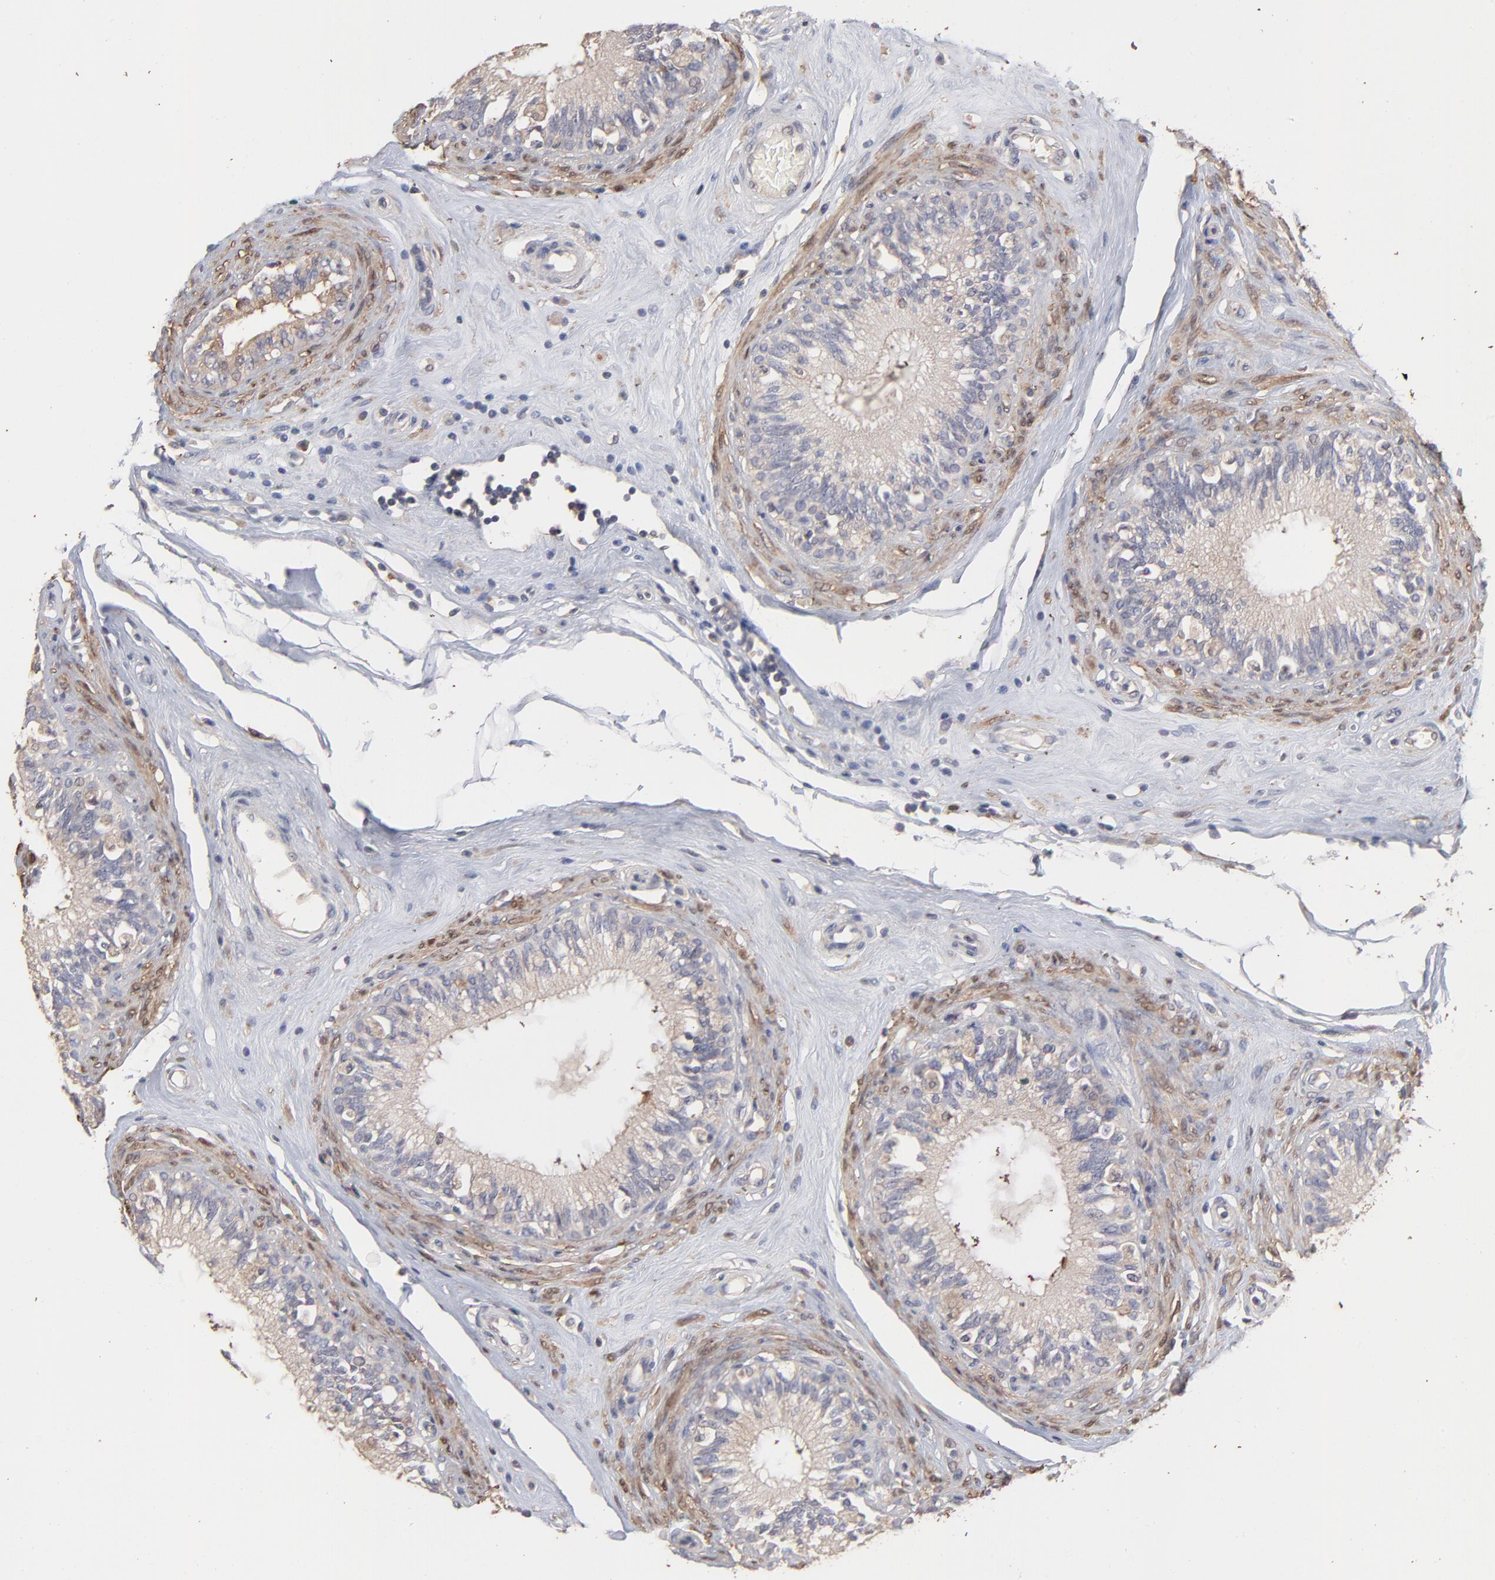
{"staining": {"intensity": "moderate", "quantity": ">75%", "location": "cytoplasmic/membranous"}, "tissue": "epididymis", "cell_type": "Glandular cells", "image_type": "normal", "snomed": [{"axis": "morphology", "description": "Normal tissue, NOS"}, {"axis": "morphology", "description": "Inflammation, NOS"}, {"axis": "topography", "description": "Epididymis"}], "caption": "A brown stain highlights moderate cytoplasmic/membranous expression of a protein in glandular cells of benign epididymis. (IHC, brightfield microscopy, high magnification).", "gene": "TANGO2", "patient": {"sex": "male", "age": 84}}